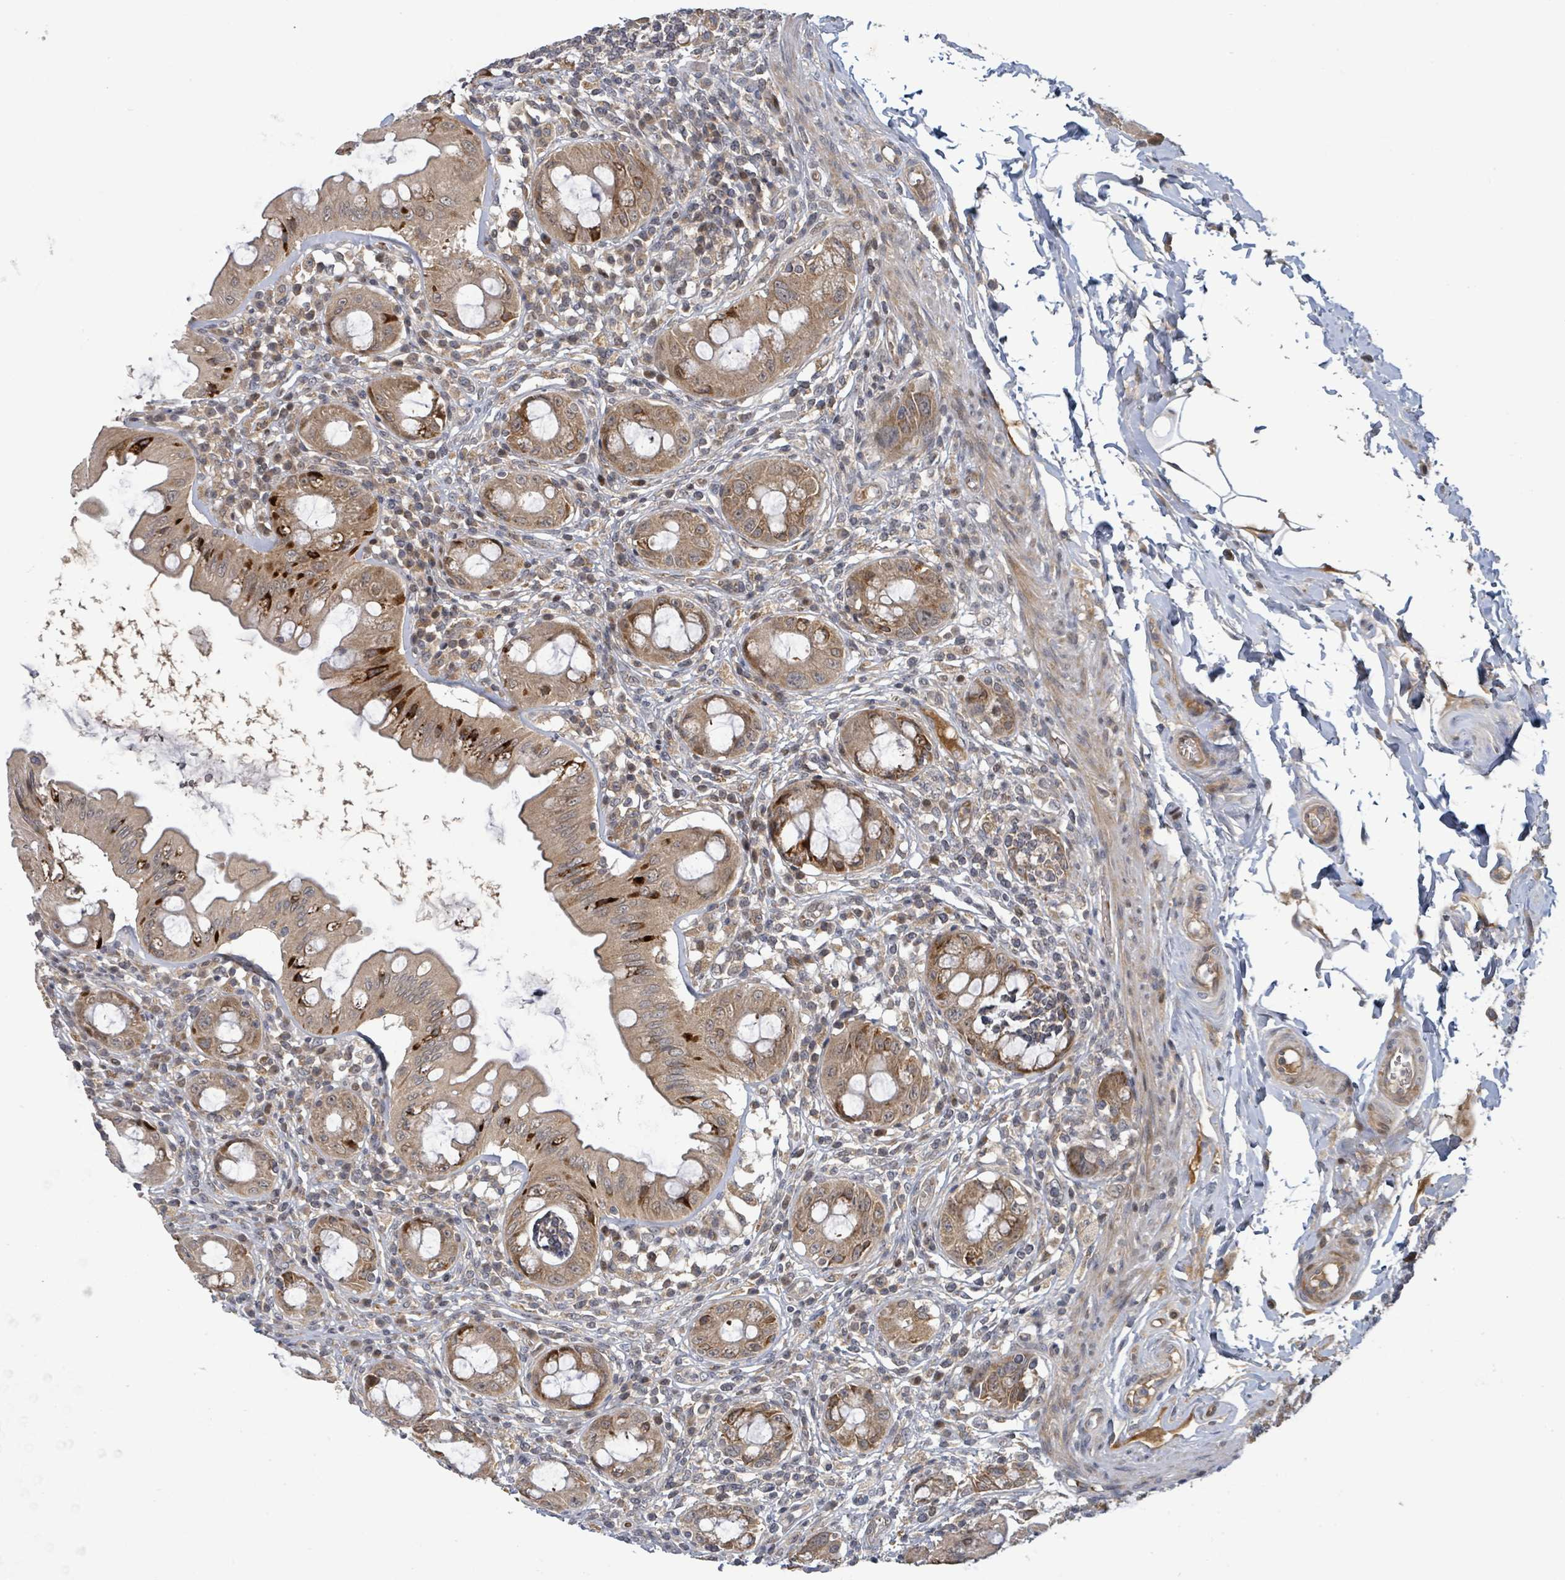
{"staining": {"intensity": "strong", "quantity": "25%-75%", "location": "cytoplasmic/membranous"}, "tissue": "rectum", "cell_type": "Glandular cells", "image_type": "normal", "snomed": [{"axis": "morphology", "description": "Normal tissue, NOS"}, {"axis": "topography", "description": "Rectum"}], "caption": "Immunohistochemical staining of benign human rectum displays high levels of strong cytoplasmic/membranous positivity in approximately 25%-75% of glandular cells. The protein is shown in brown color, while the nuclei are stained blue.", "gene": "ITGA11", "patient": {"sex": "female", "age": 57}}